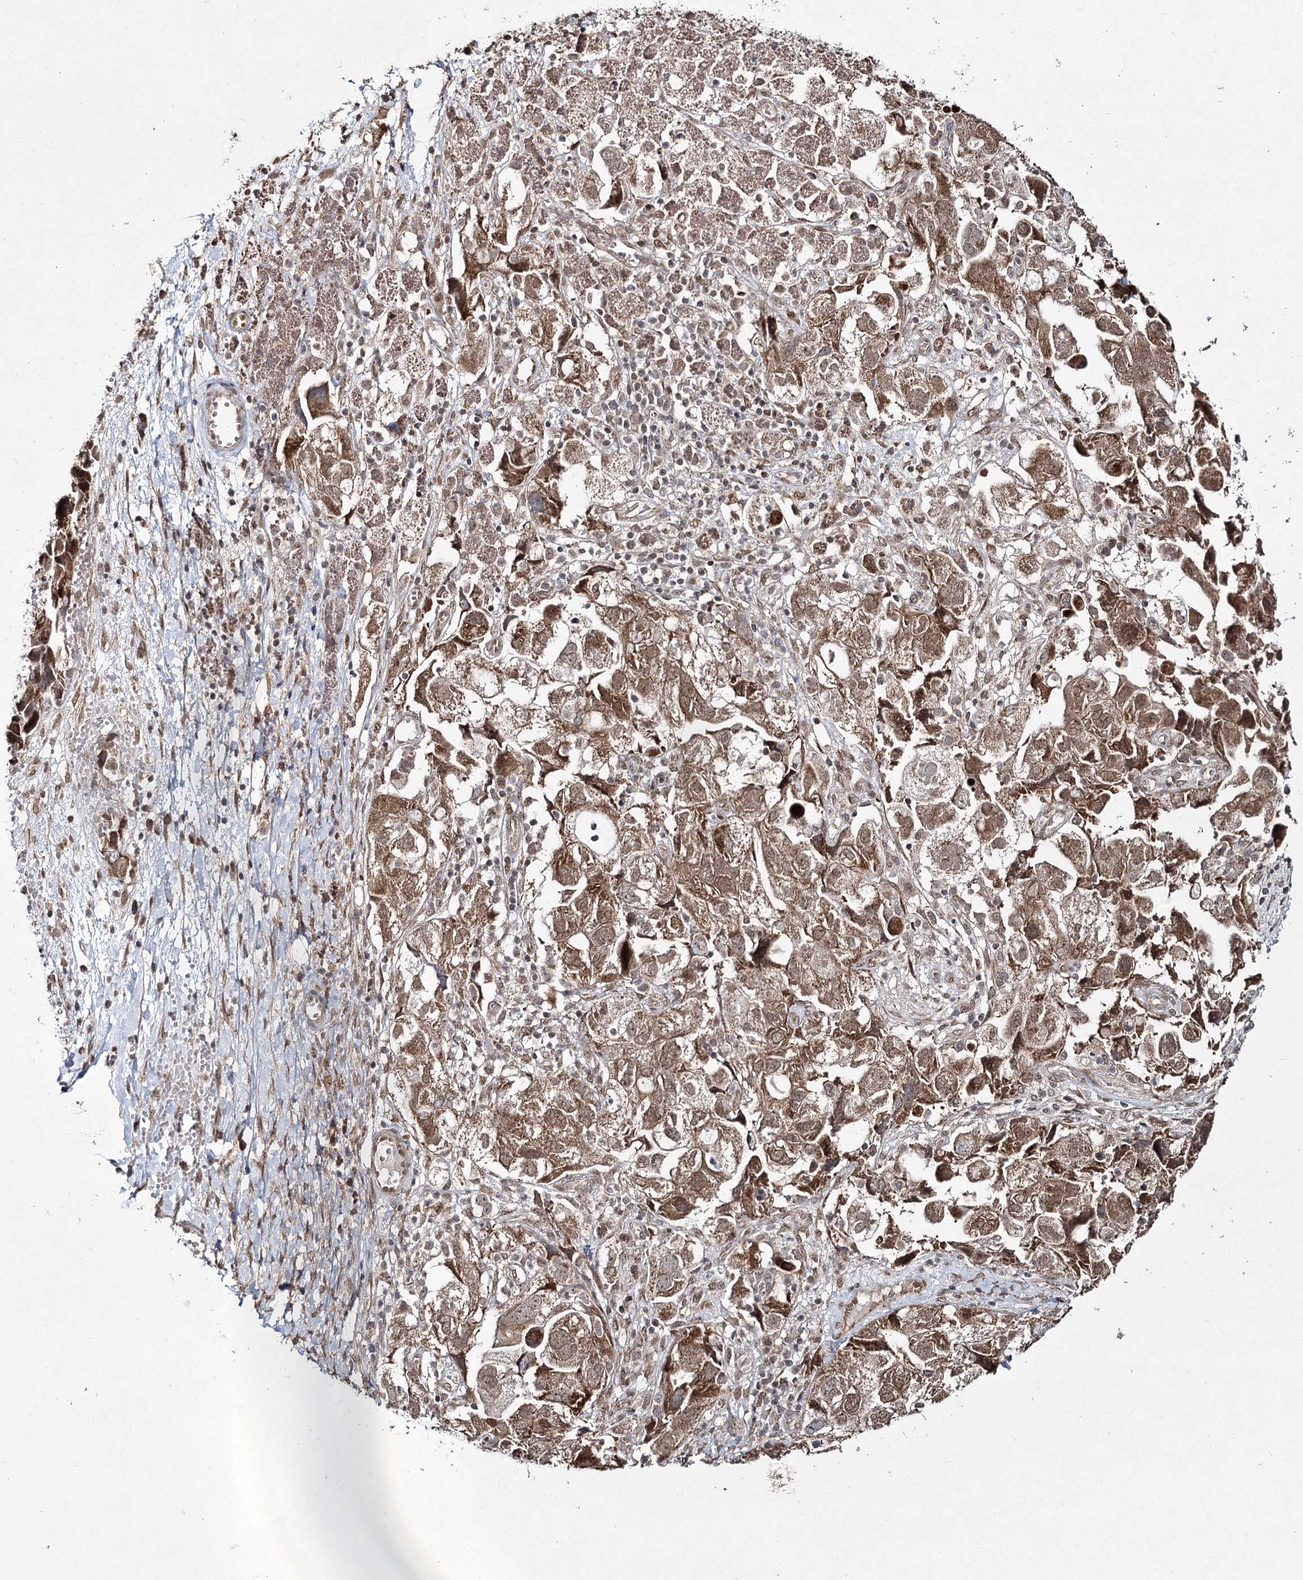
{"staining": {"intensity": "moderate", "quantity": ">75%", "location": "cytoplasmic/membranous,nuclear"}, "tissue": "ovarian cancer", "cell_type": "Tumor cells", "image_type": "cancer", "snomed": [{"axis": "morphology", "description": "Carcinoma, NOS"}, {"axis": "morphology", "description": "Cystadenocarcinoma, serous, NOS"}, {"axis": "topography", "description": "Ovary"}], "caption": "An IHC histopathology image of tumor tissue is shown. Protein staining in brown labels moderate cytoplasmic/membranous and nuclear positivity in ovarian carcinoma within tumor cells. (DAB (3,3'-diaminobenzidine) IHC with brightfield microscopy, high magnification).", "gene": "TRNT1", "patient": {"sex": "female", "age": 69}}